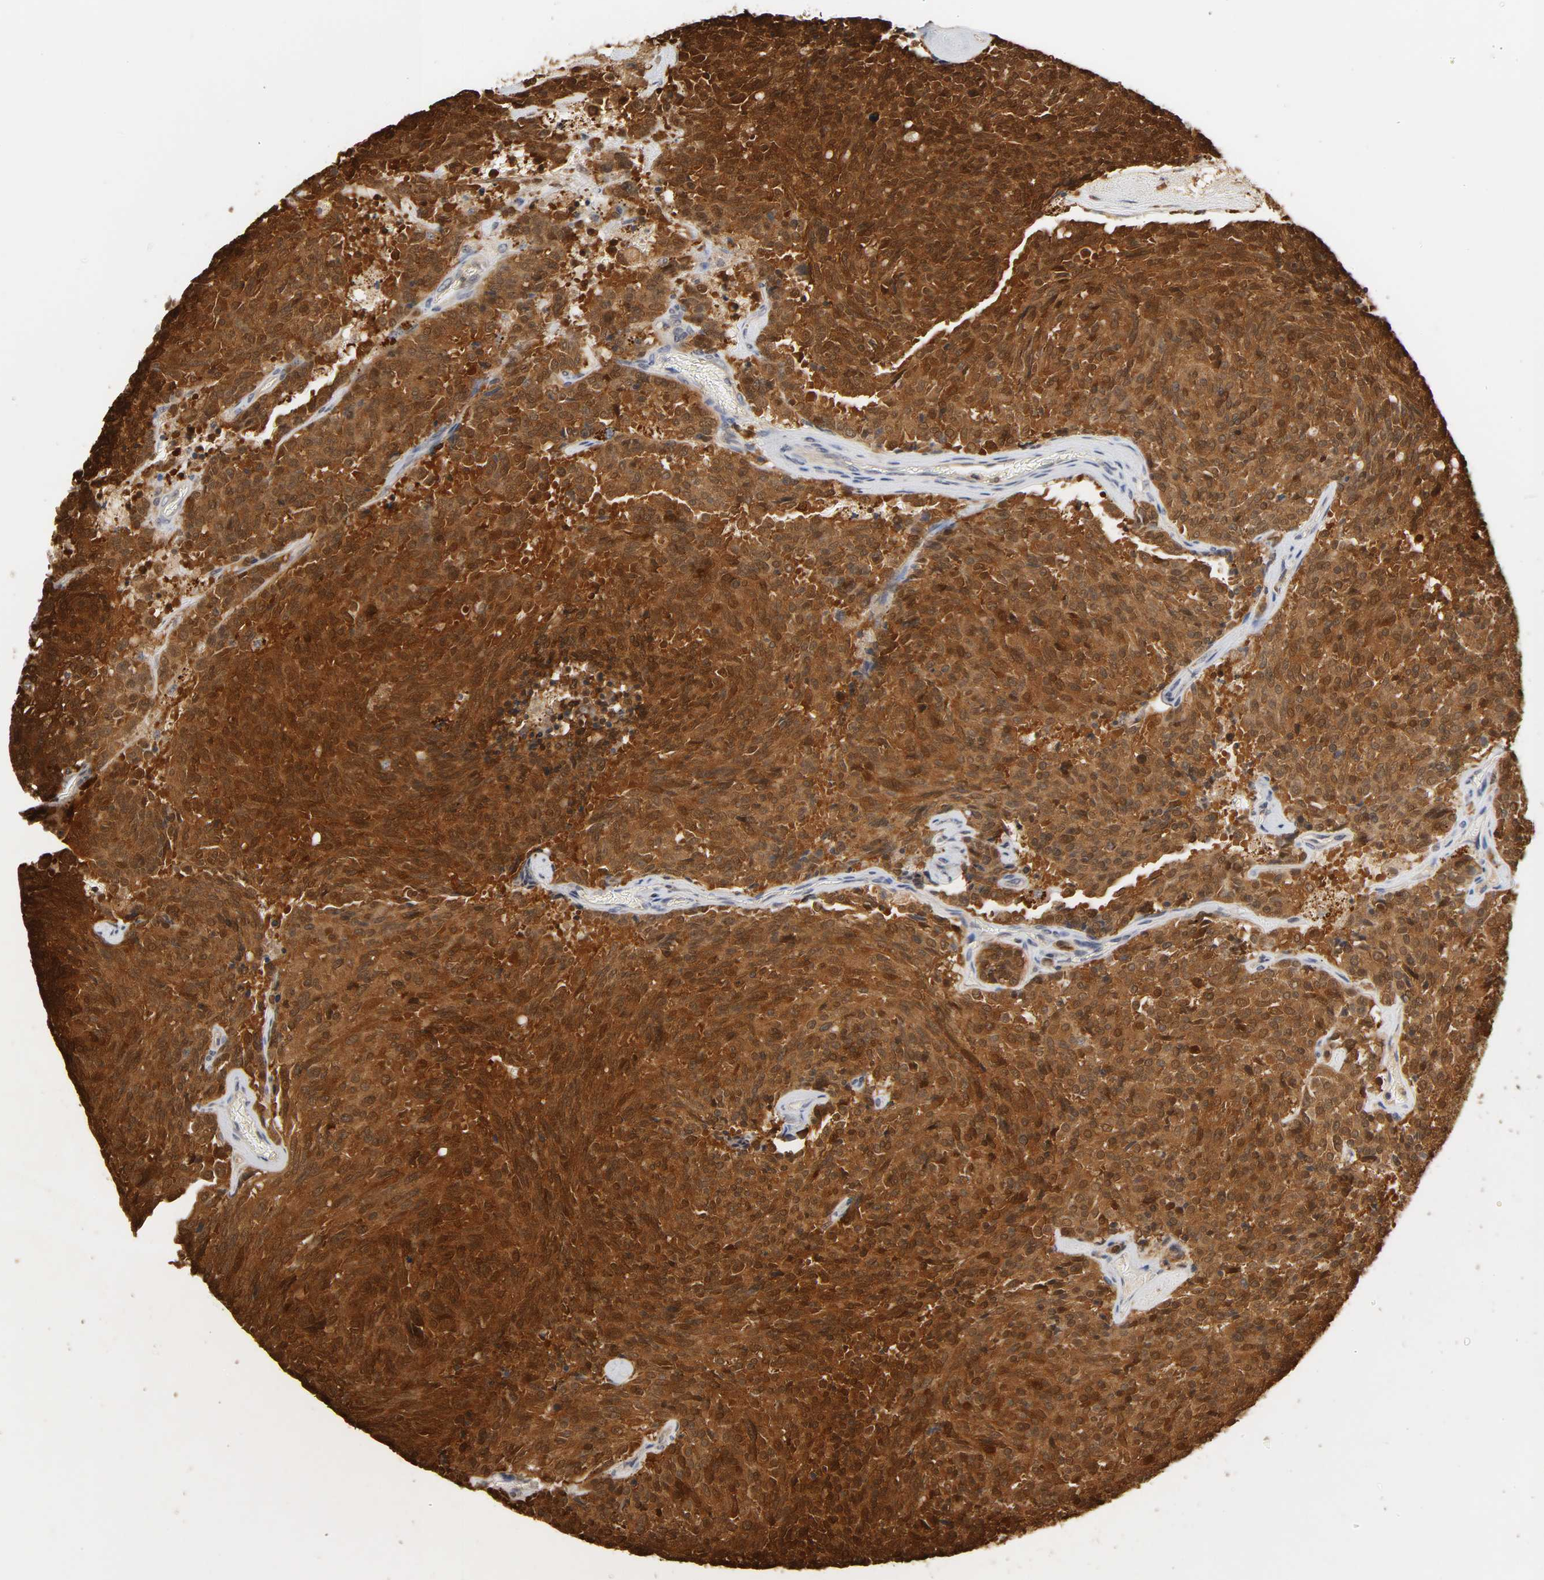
{"staining": {"intensity": "strong", "quantity": ">75%", "location": "cytoplasmic/membranous"}, "tissue": "carcinoid", "cell_type": "Tumor cells", "image_type": "cancer", "snomed": [{"axis": "morphology", "description": "Carcinoid, malignant, NOS"}, {"axis": "topography", "description": "Pancreas"}], "caption": "A brown stain shows strong cytoplasmic/membranous expression of a protein in human carcinoid tumor cells.", "gene": "MIF", "patient": {"sex": "female", "age": 54}}